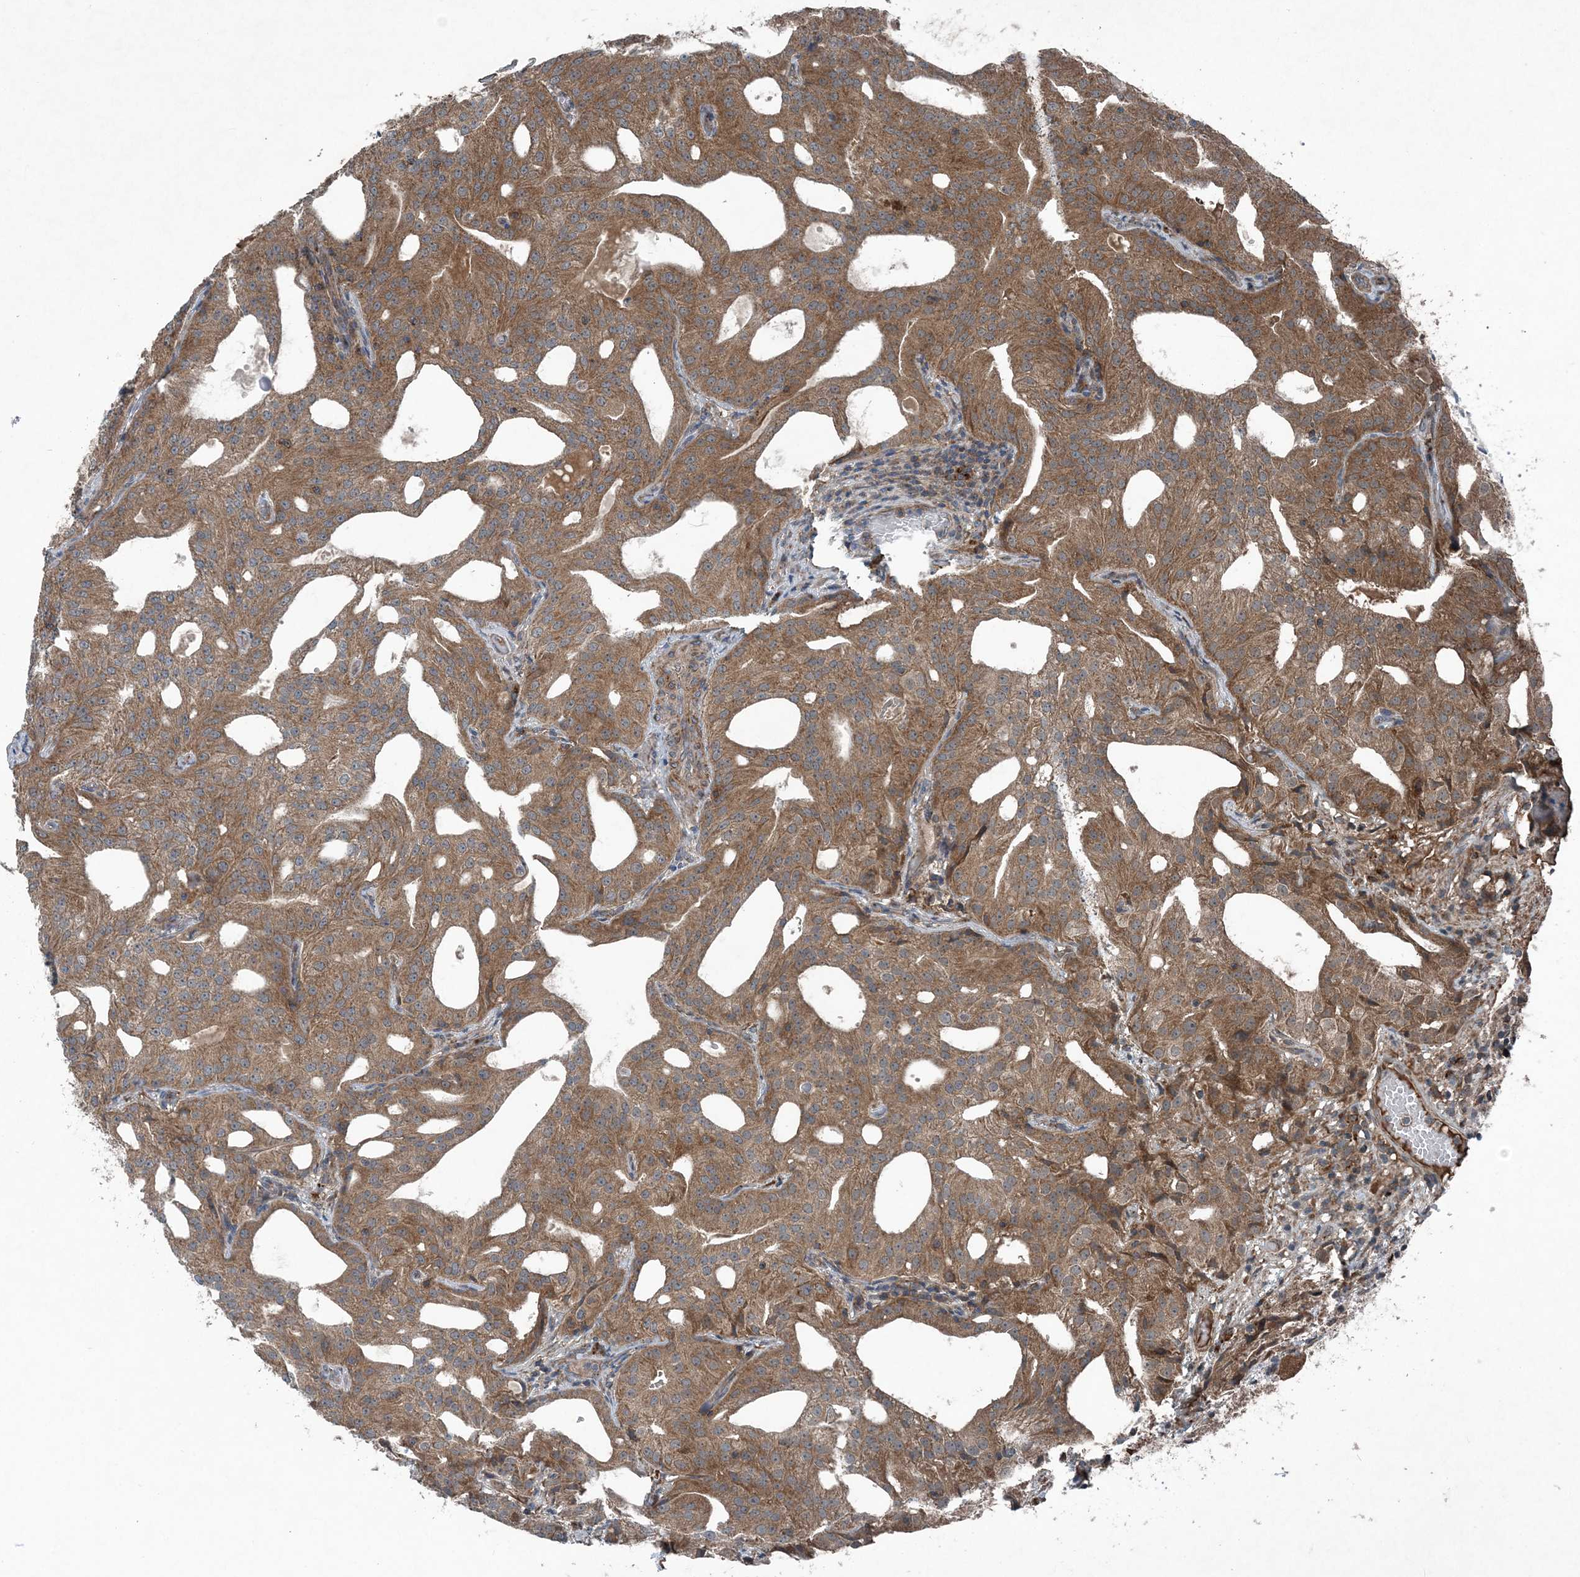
{"staining": {"intensity": "moderate", "quantity": ">75%", "location": "cytoplasmic/membranous"}, "tissue": "prostate cancer", "cell_type": "Tumor cells", "image_type": "cancer", "snomed": [{"axis": "morphology", "description": "Adenocarcinoma, Medium grade"}, {"axis": "topography", "description": "Prostate"}], "caption": "Protein staining by IHC demonstrates moderate cytoplasmic/membranous expression in approximately >75% of tumor cells in prostate cancer.", "gene": "NDUFA2", "patient": {"sex": "male", "age": 88}}